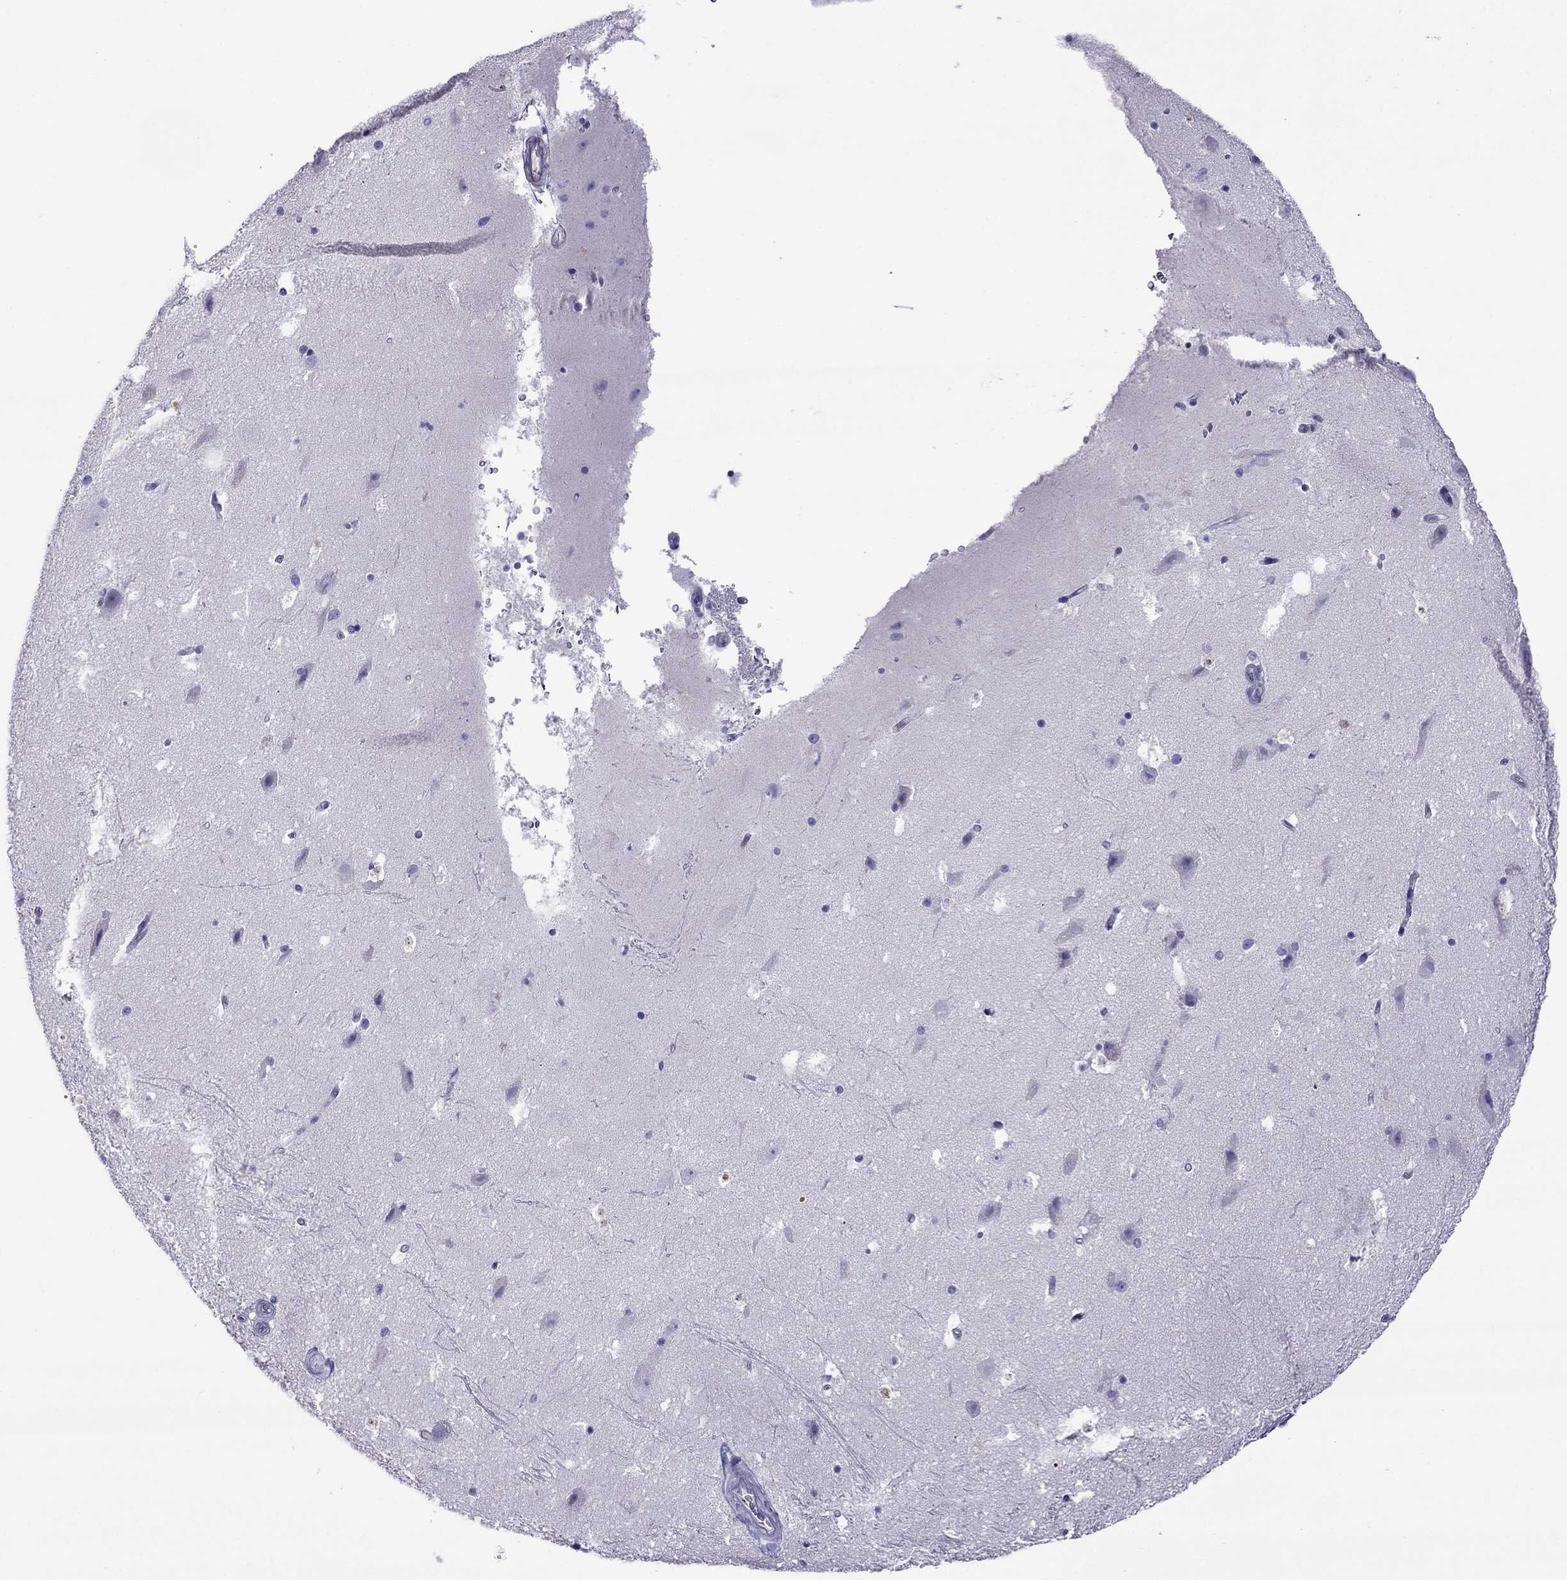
{"staining": {"intensity": "negative", "quantity": "none", "location": "none"}, "tissue": "hippocampus", "cell_type": "Glial cells", "image_type": "normal", "snomed": [{"axis": "morphology", "description": "Normal tissue, NOS"}, {"axis": "topography", "description": "Hippocampus"}], "caption": "Immunohistochemical staining of benign human hippocampus exhibits no significant staining in glial cells.", "gene": "CRYBA1", "patient": {"sex": "male", "age": 51}}